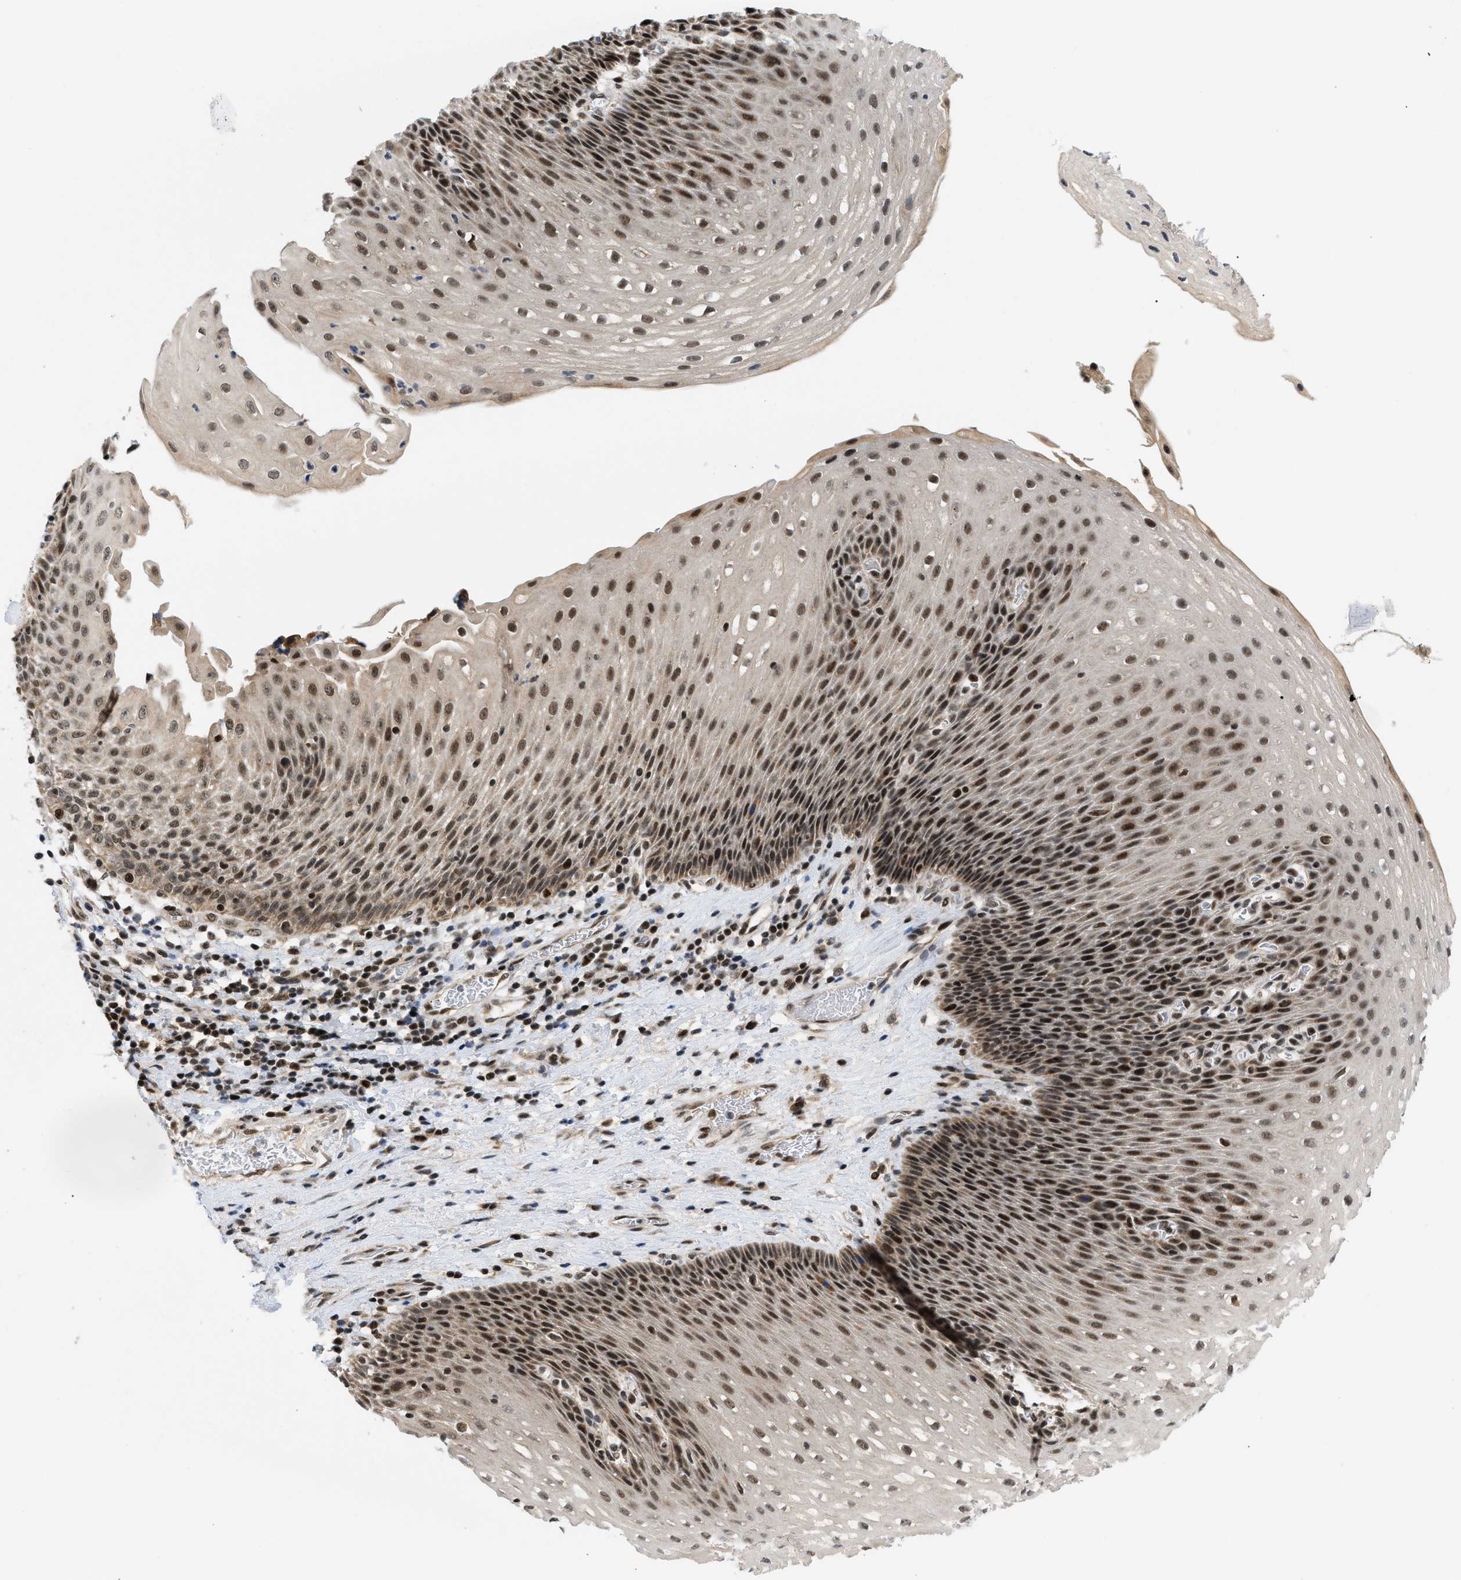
{"staining": {"intensity": "moderate", "quantity": ">75%", "location": "cytoplasmic/membranous,nuclear"}, "tissue": "esophagus", "cell_type": "Squamous epithelial cells", "image_type": "normal", "snomed": [{"axis": "morphology", "description": "Normal tissue, NOS"}, {"axis": "topography", "description": "Esophagus"}], "caption": "This image displays immunohistochemistry (IHC) staining of benign esophagus, with medium moderate cytoplasmic/membranous,nuclear expression in about >75% of squamous epithelial cells.", "gene": "ZBTB11", "patient": {"sex": "male", "age": 48}}